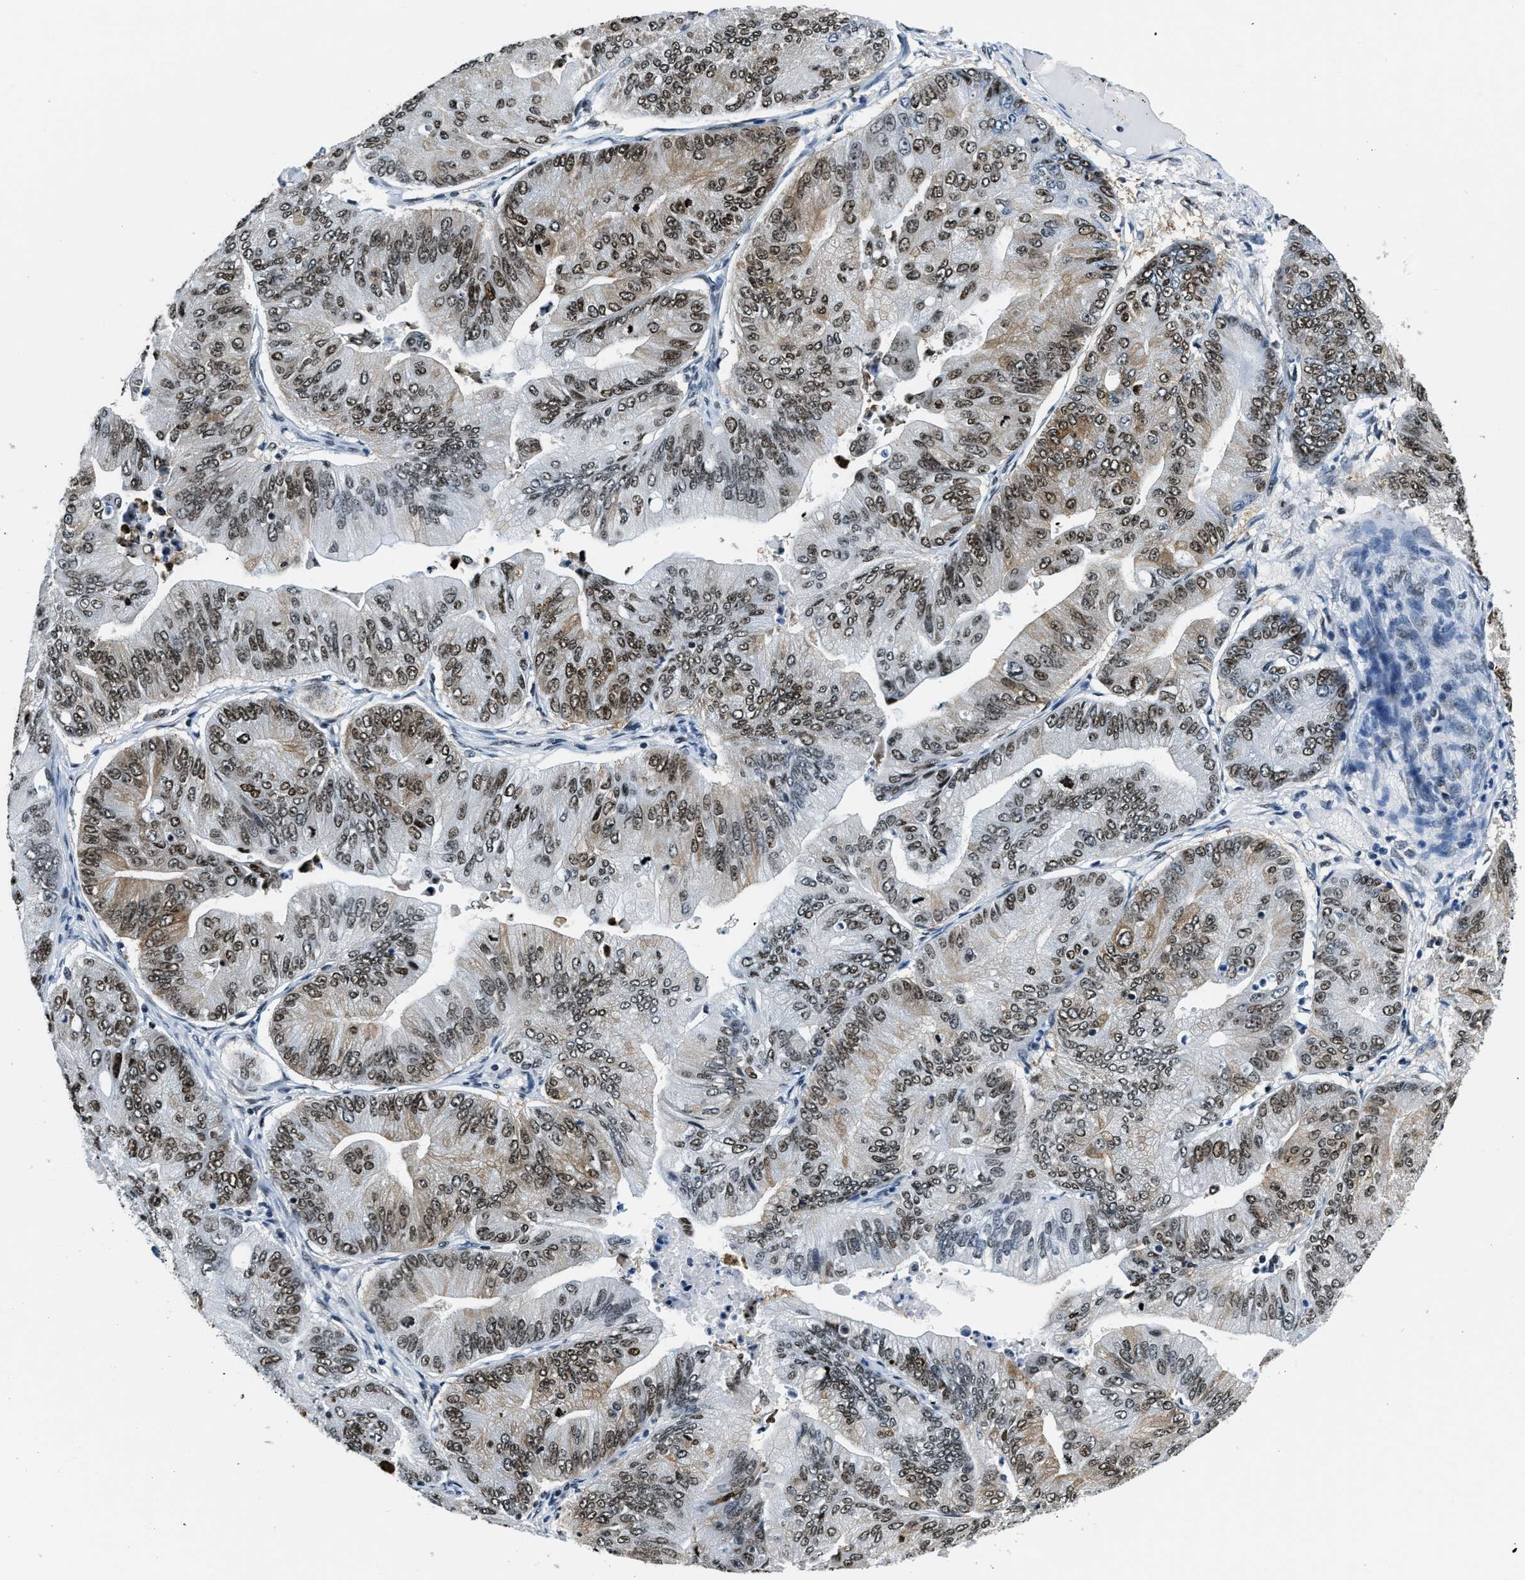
{"staining": {"intensity": "moderate", "quantity": ">75%", "location": "nuclear"}, "tissue": "ovarian cancer", "cell_type": "Tumor cells", "image_type": "cancer", "snomed": [{"axis": "morphology", "description": "Cystadenocarcinoma, mucinous, NOS"}, {"axis": "topography", "description": "Ovary"}], "caption": "About >75% of tumor cells in ovarian cancer (mucinous cystadenocarcinoma) exhibit moderate nuclear protein positivity as visualized by brown immunohistochemical staining.", "gene": "TOP1", "patient": {"sex": "female", "age": 61}}